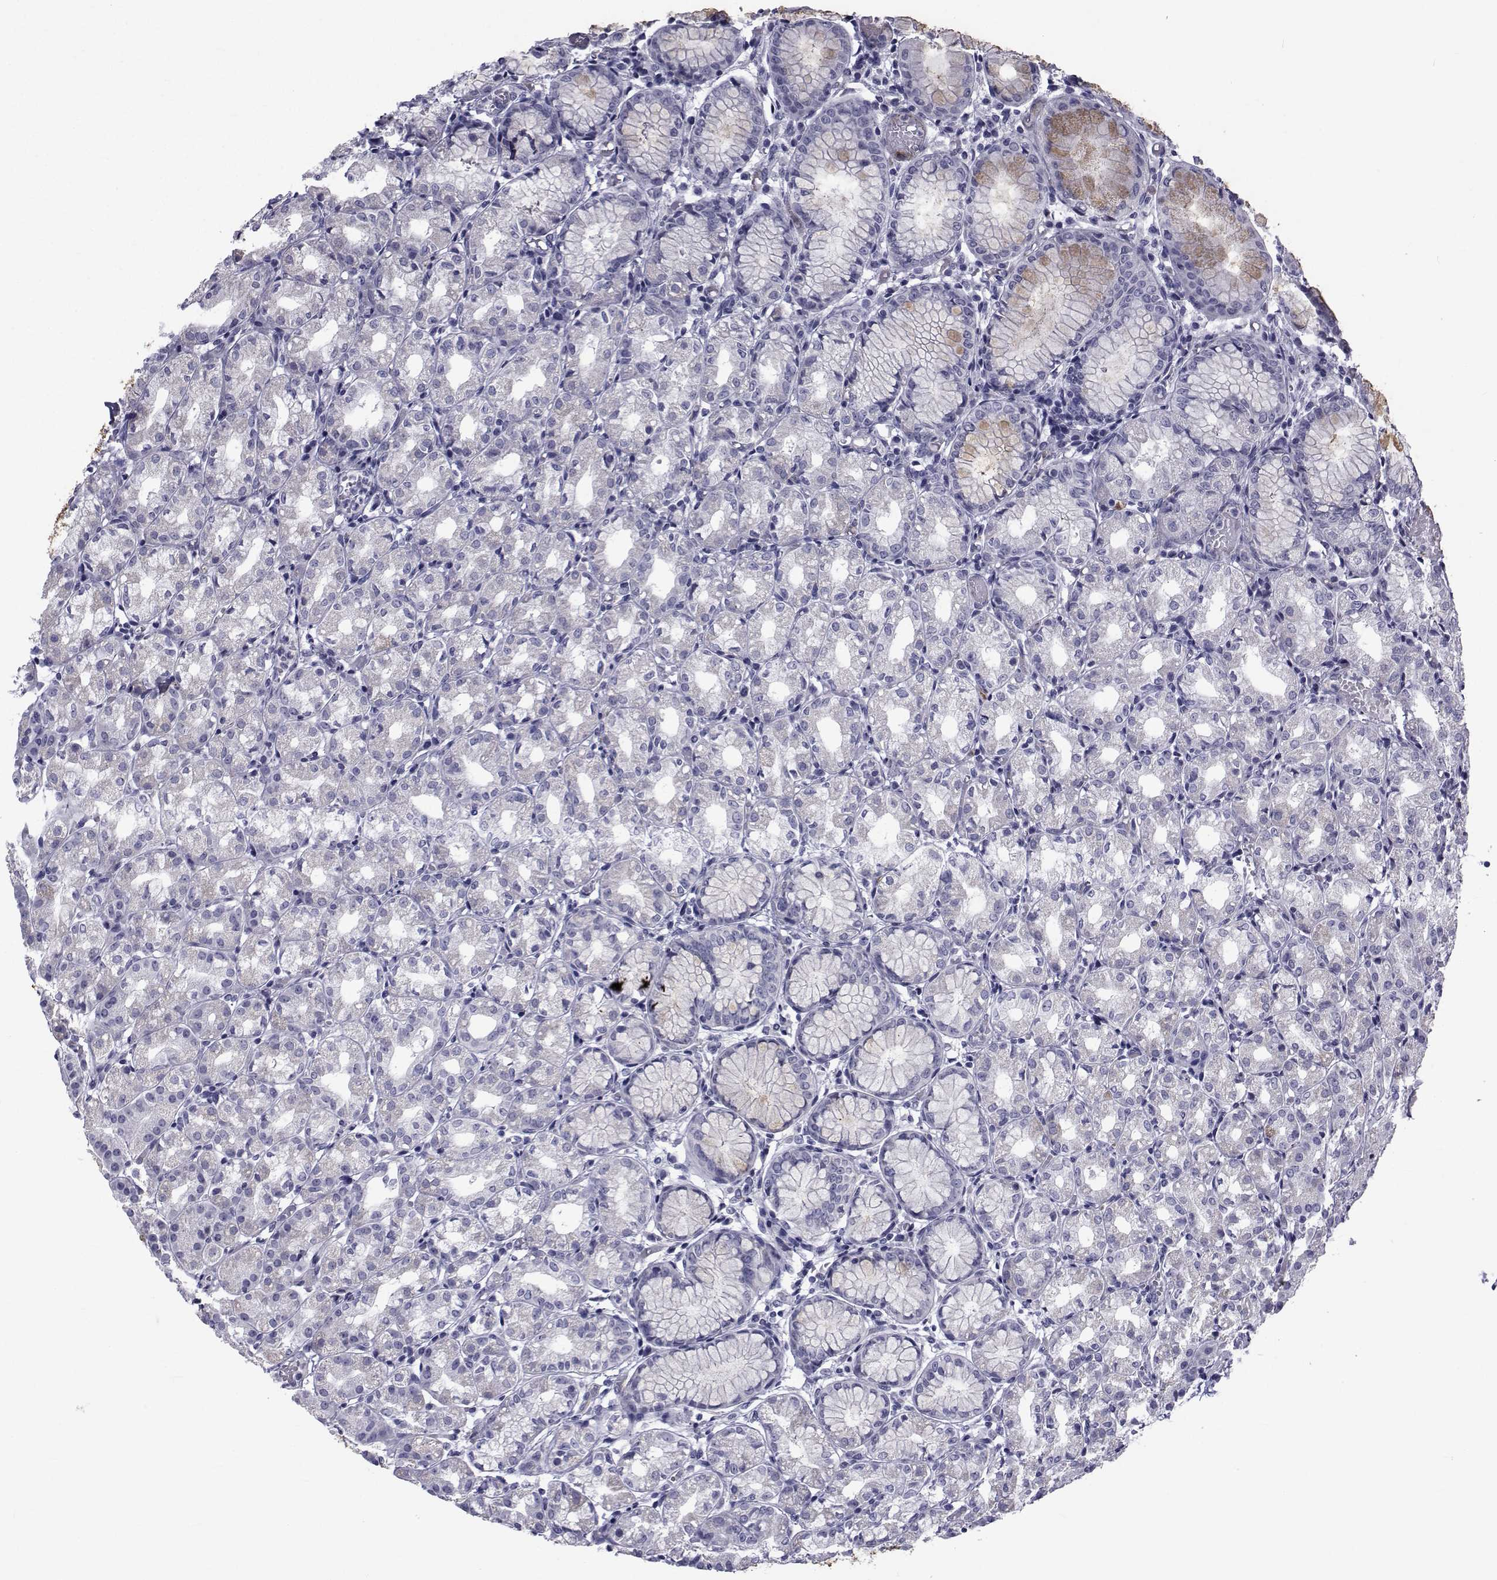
{"staining": {"intensity": "weak", "quantity": "<25%", "location": "cytoplasmic/membranous"}, "tissue": "stomach", "cell_type": "Glandular cells", "image_type": "normal", "snomed": [{"axis": "morphology", "description": "Normal tissue, NOS"}, {"axis": "topography", "description": "Stomach"}], "caption": "Immunohistochemical staining of normal human stomach exhibits no significant positivity in glandular cells. The staining was performed using DAB (3,3'-diaminobenzidine) to visualize the protein expression in brown, while the nuclei were stained in blue with hematoxylin (Magnification: 20x).", "gene": "FDXR", "patient": {"sex": "female", "age": 57}}